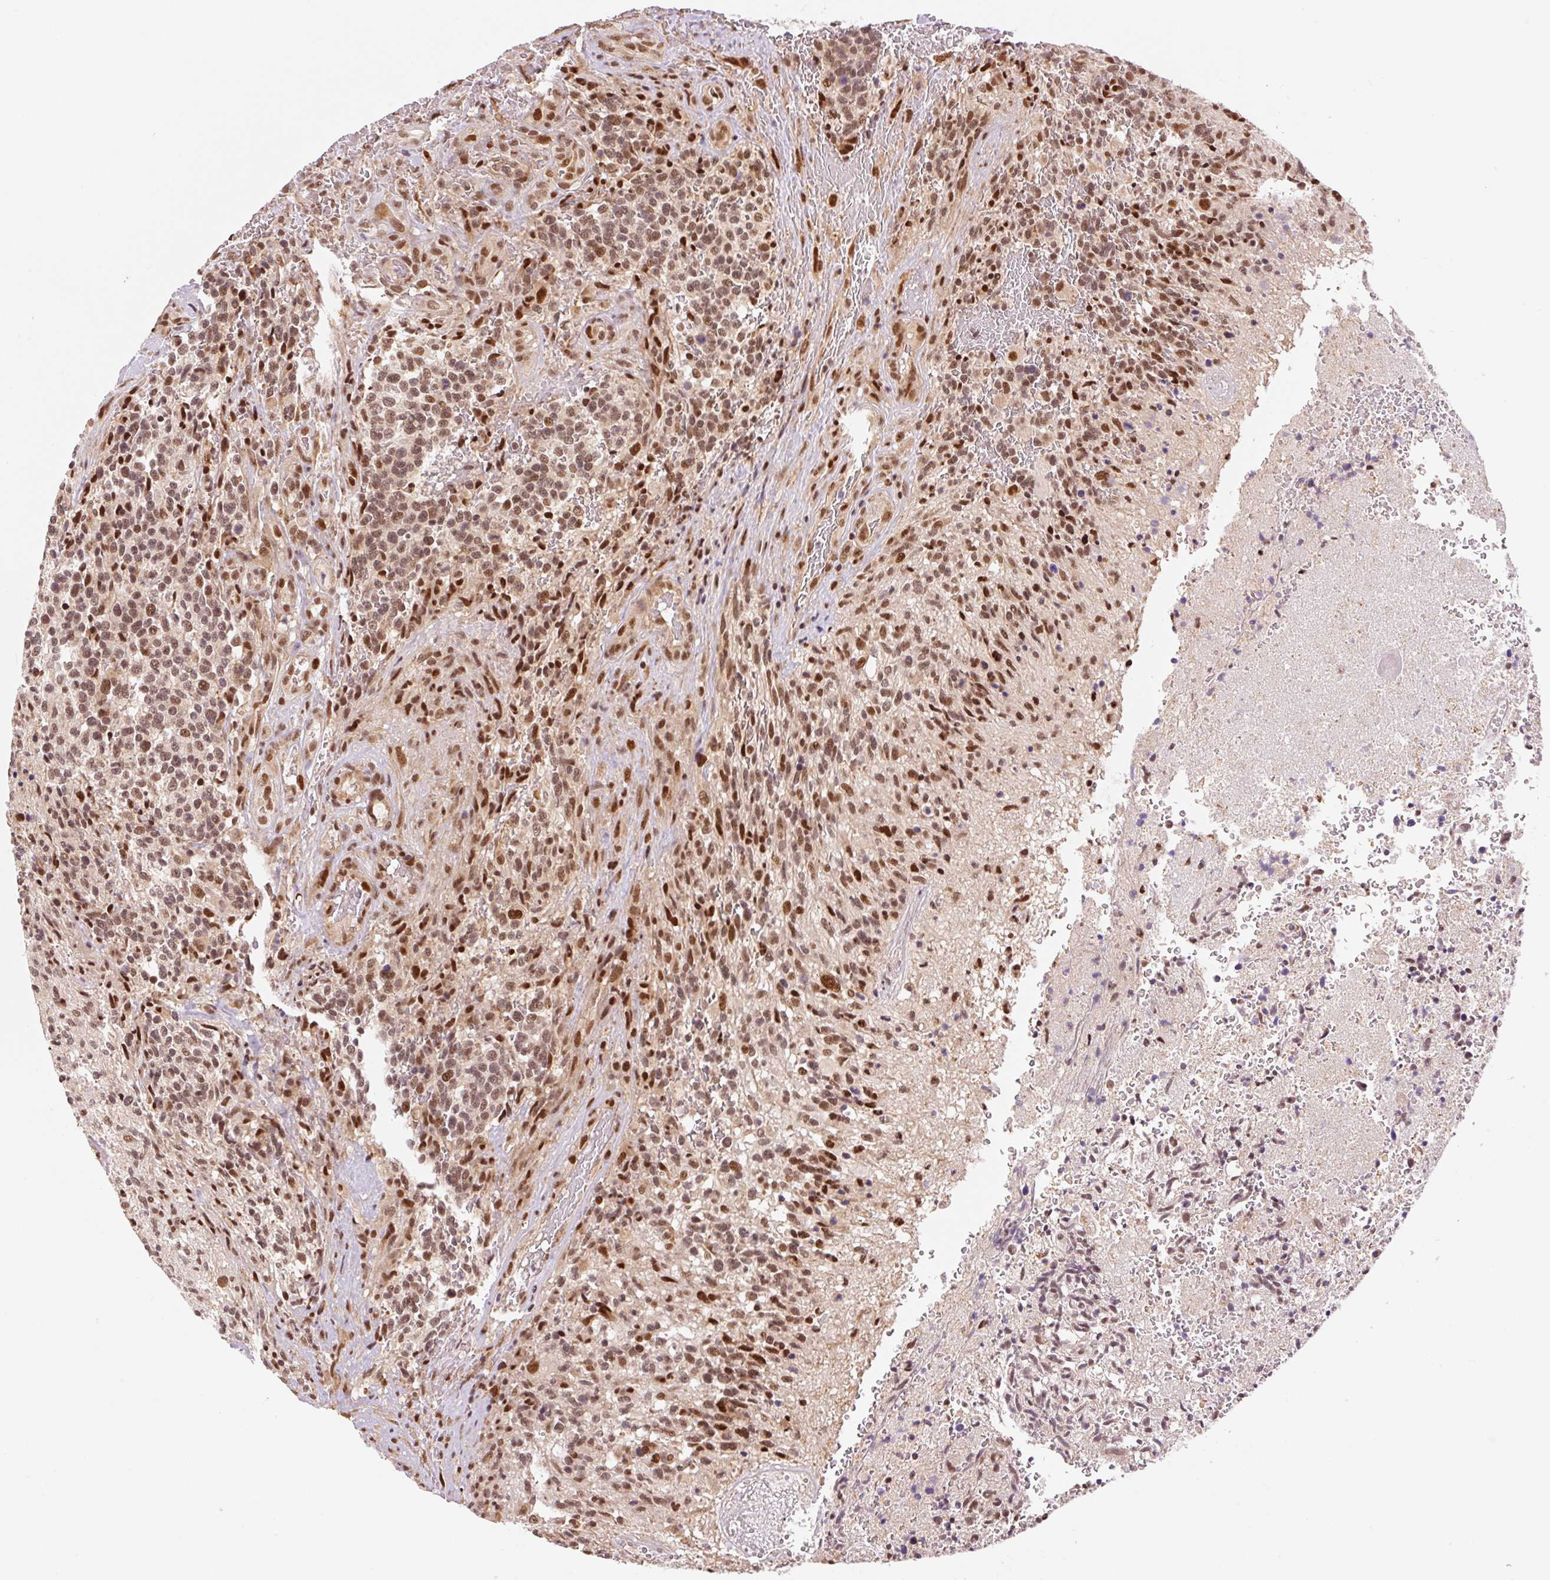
{"staining": {"intensity": "moderate", "quantity": "25%-75%", "location": "nuclear"}, "tissue": "glioma", "cell_type": "Tumor cells", "image_type": "cancer", "snomed": [{"axis": "morphology", "description": "Glioma, malignant, High grade"}, {"axis": "topography", "description": "Brain"}], "caption": "Immunohistochemical staining of human glioma demonstrates medium levels of moderate nuclear expression in approximately 25%-75% of tumor cells.", "gene": "INTS8", "patient": {"sex": "male", "age": 36}}